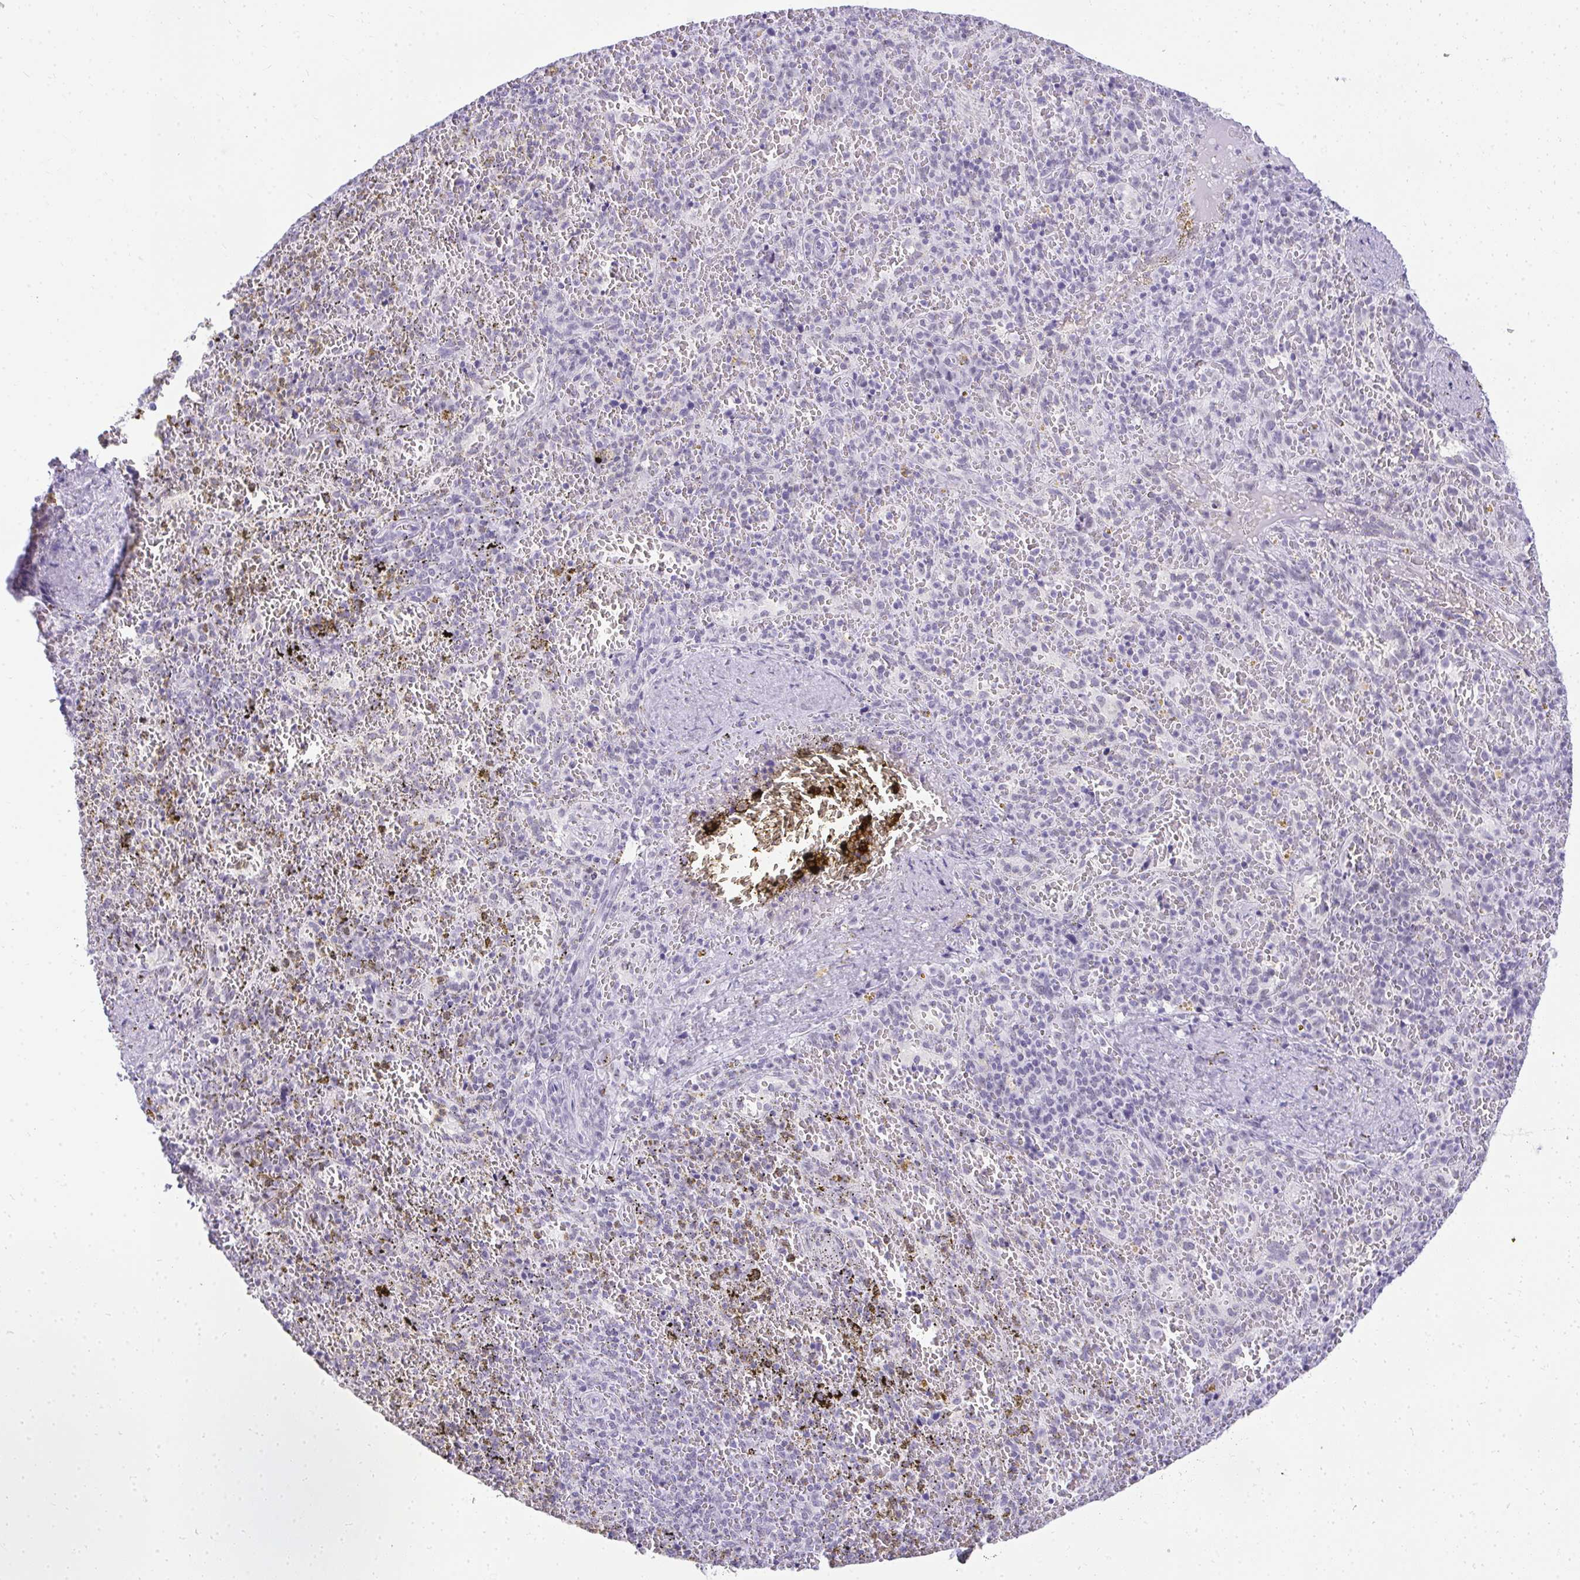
{"staining": {"intensity": "negative", "quantity": "none", "location": "none"}, "tissue": "spleen", "cell_type": "Cells in red pulp", "image_type": "normal", "snomed": [{"axis": "morphology", "description": "Normal tissue, NOS"}, {"axis": "topography", "description": "Spleen"}], "caption": "DAB (3,3'-diaminobenzidine) immunohistochemical staining of normal human spleen shows no significant staining in cells in red pulp. Nuclei are stained in blue.", "gene": "PLA2G1B", "patient": {"sex": "female", "age": 50}}